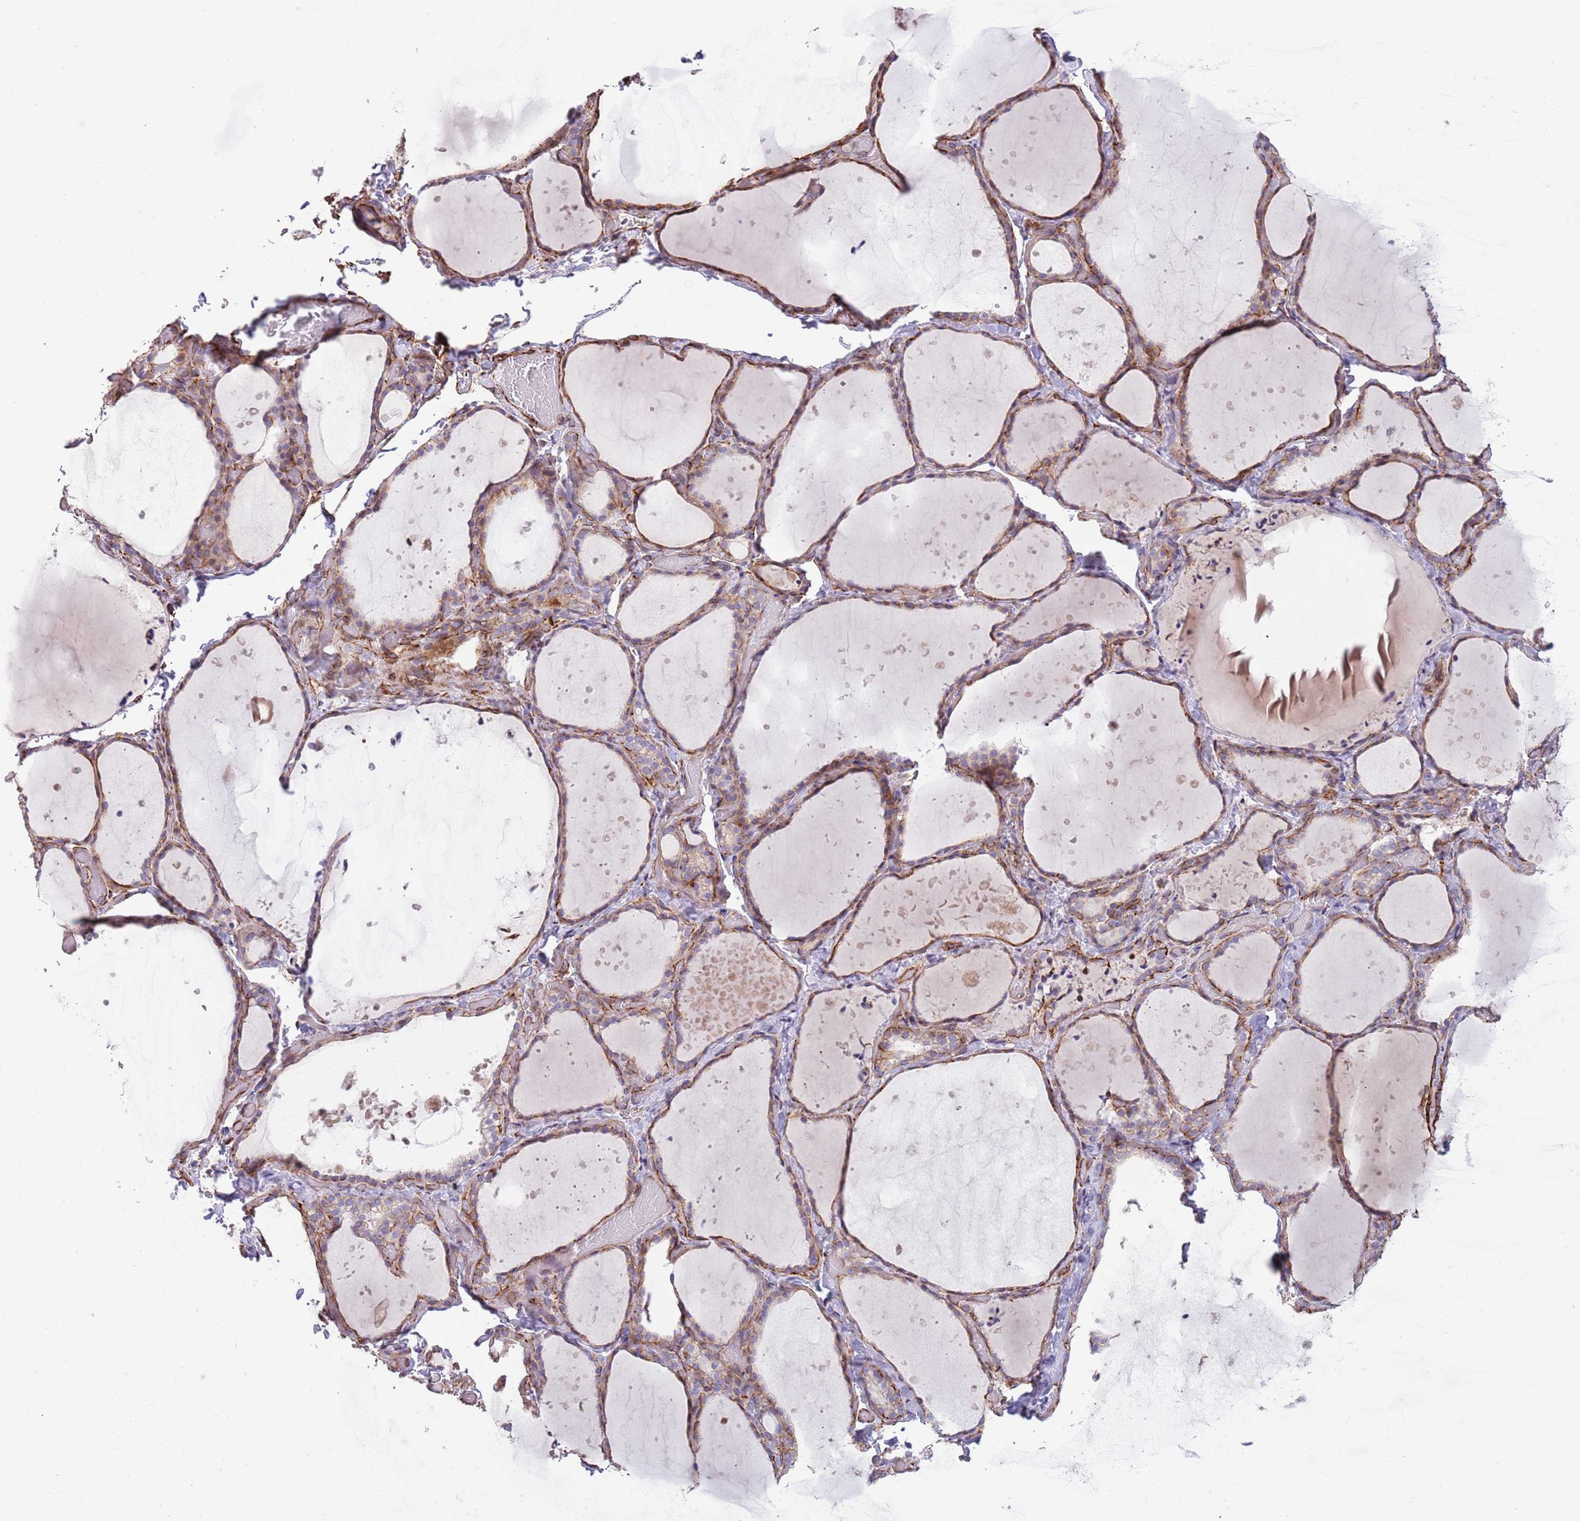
{"staining": {"intensity": "moderate", "quantity": "25%-75%", "location": "cytoplasmic/membranous"}, "tissue": "thyroid gland", "cell_type": "Glandular cells", "image_type": "normal", "snomed": [{"axis": "morphology", "description": "Normal tissue, NOS"}, {"axis": "topography", "description": "Thyroid gland"}], "caption": "Protein expression by IHC exhibits moderate cytoplasmic/membranous expression in approximately 25%-75% of glandular cells in normal thyroid gland.", "gene": "MOGAT1", "patient": {"sex": "female", "age": 44}}